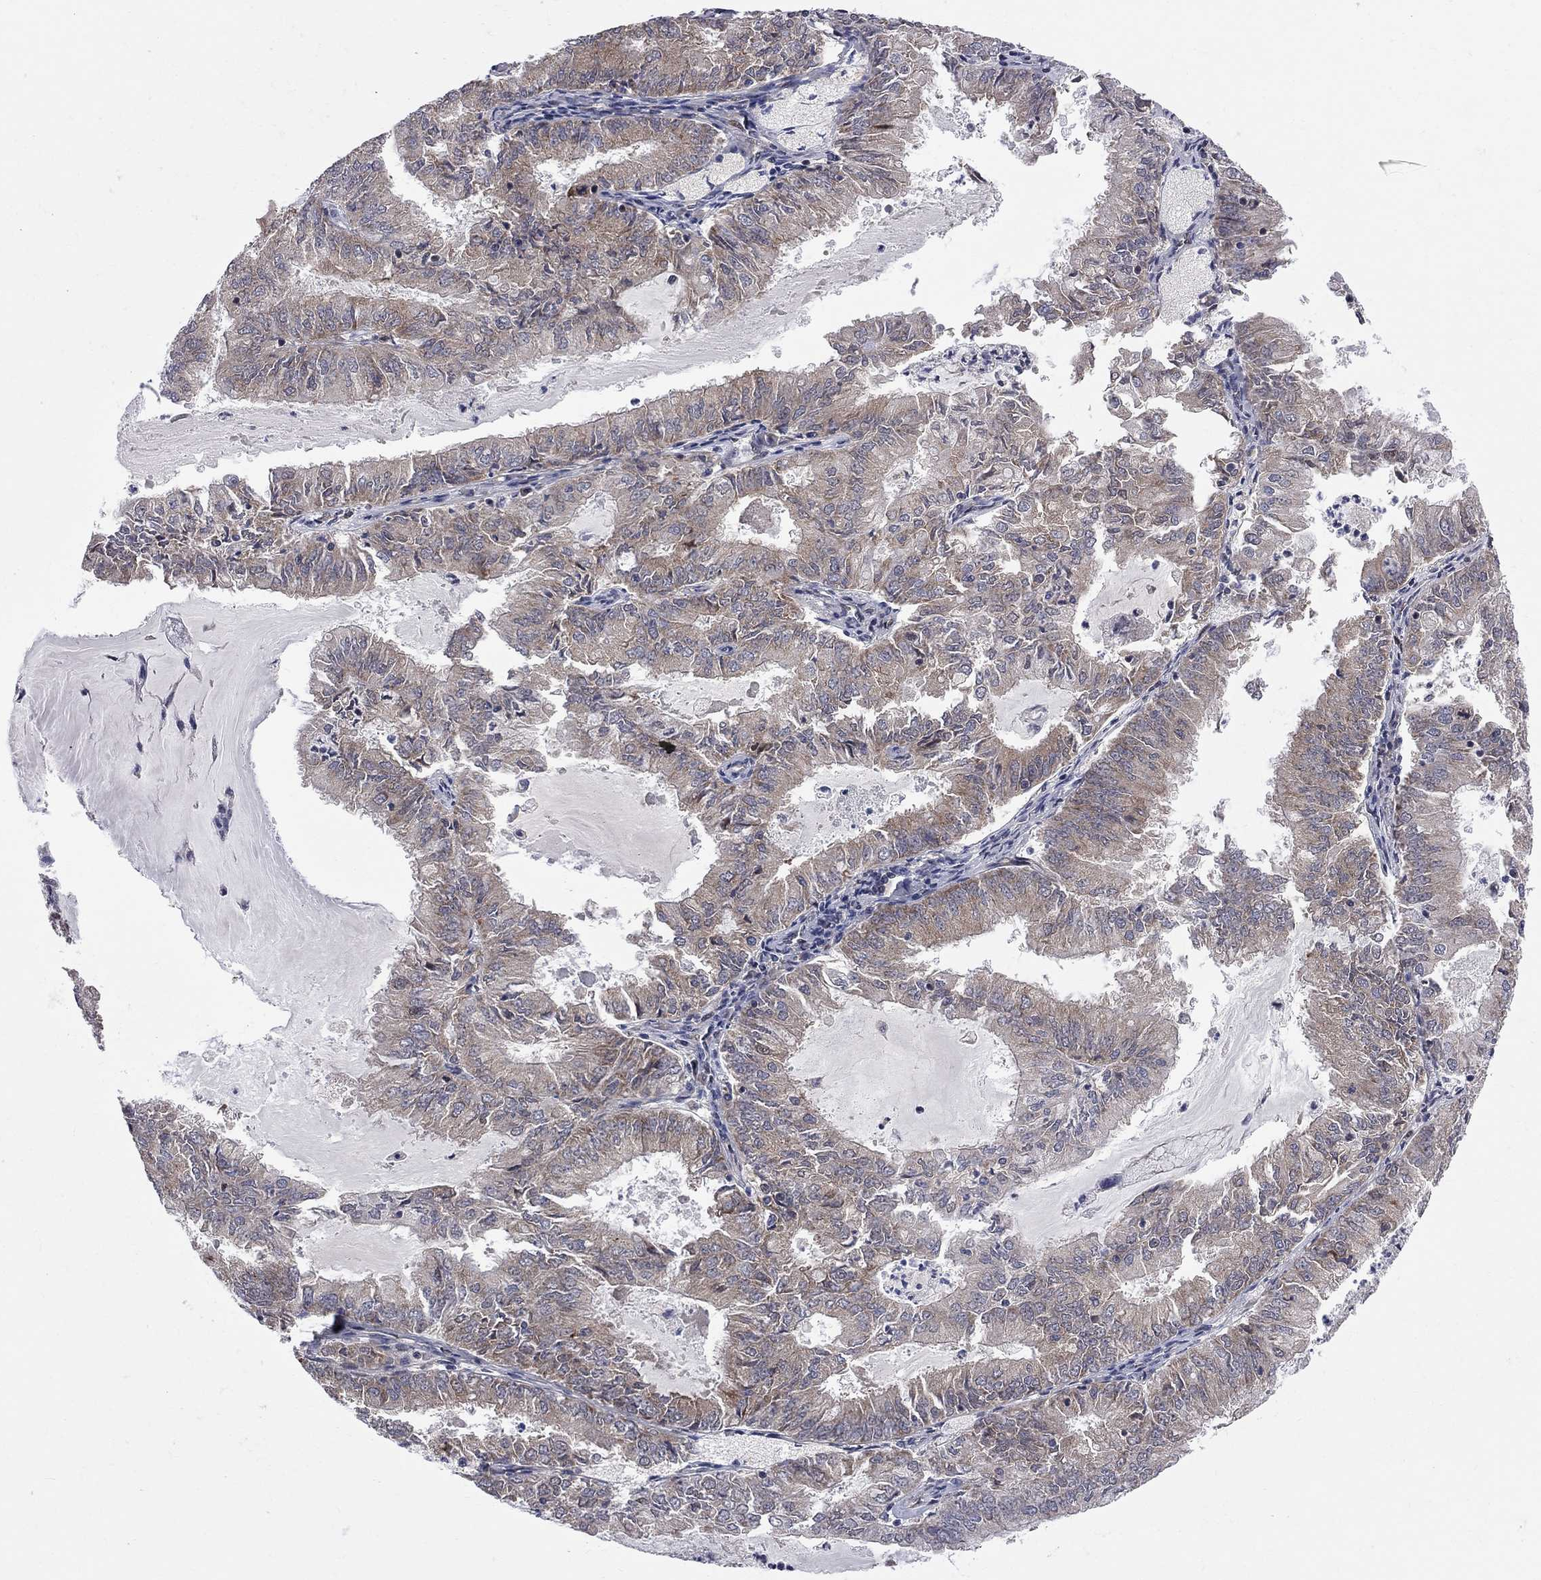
{"staining": {"intensity": "weak", "quantity": ">75%", "location": "cytoplasmic/membranous"}, "tissue": "endometrial cancer", "cell_type": "Tumor cells", "image_type": "cancer", "snomed": [{"axis": "morphology", "description": "Adenocarcinoma, NOS"}, {"axis": "topography", "description": "Endometrium"}], "caption": "A high-resolution micrograph shows immunohistochemistry (IHC) staining of endometrial cancer, which reveals weak cytoplasmic/membranous staining in approximately >75% of tumor cells. The staining was performed using DAB, with brown indicating positive protein expression. Nuclei are stained blue with hematoxylin.", "gene": "CNOT11", "patient": {"sex": "female", "age": 57}}